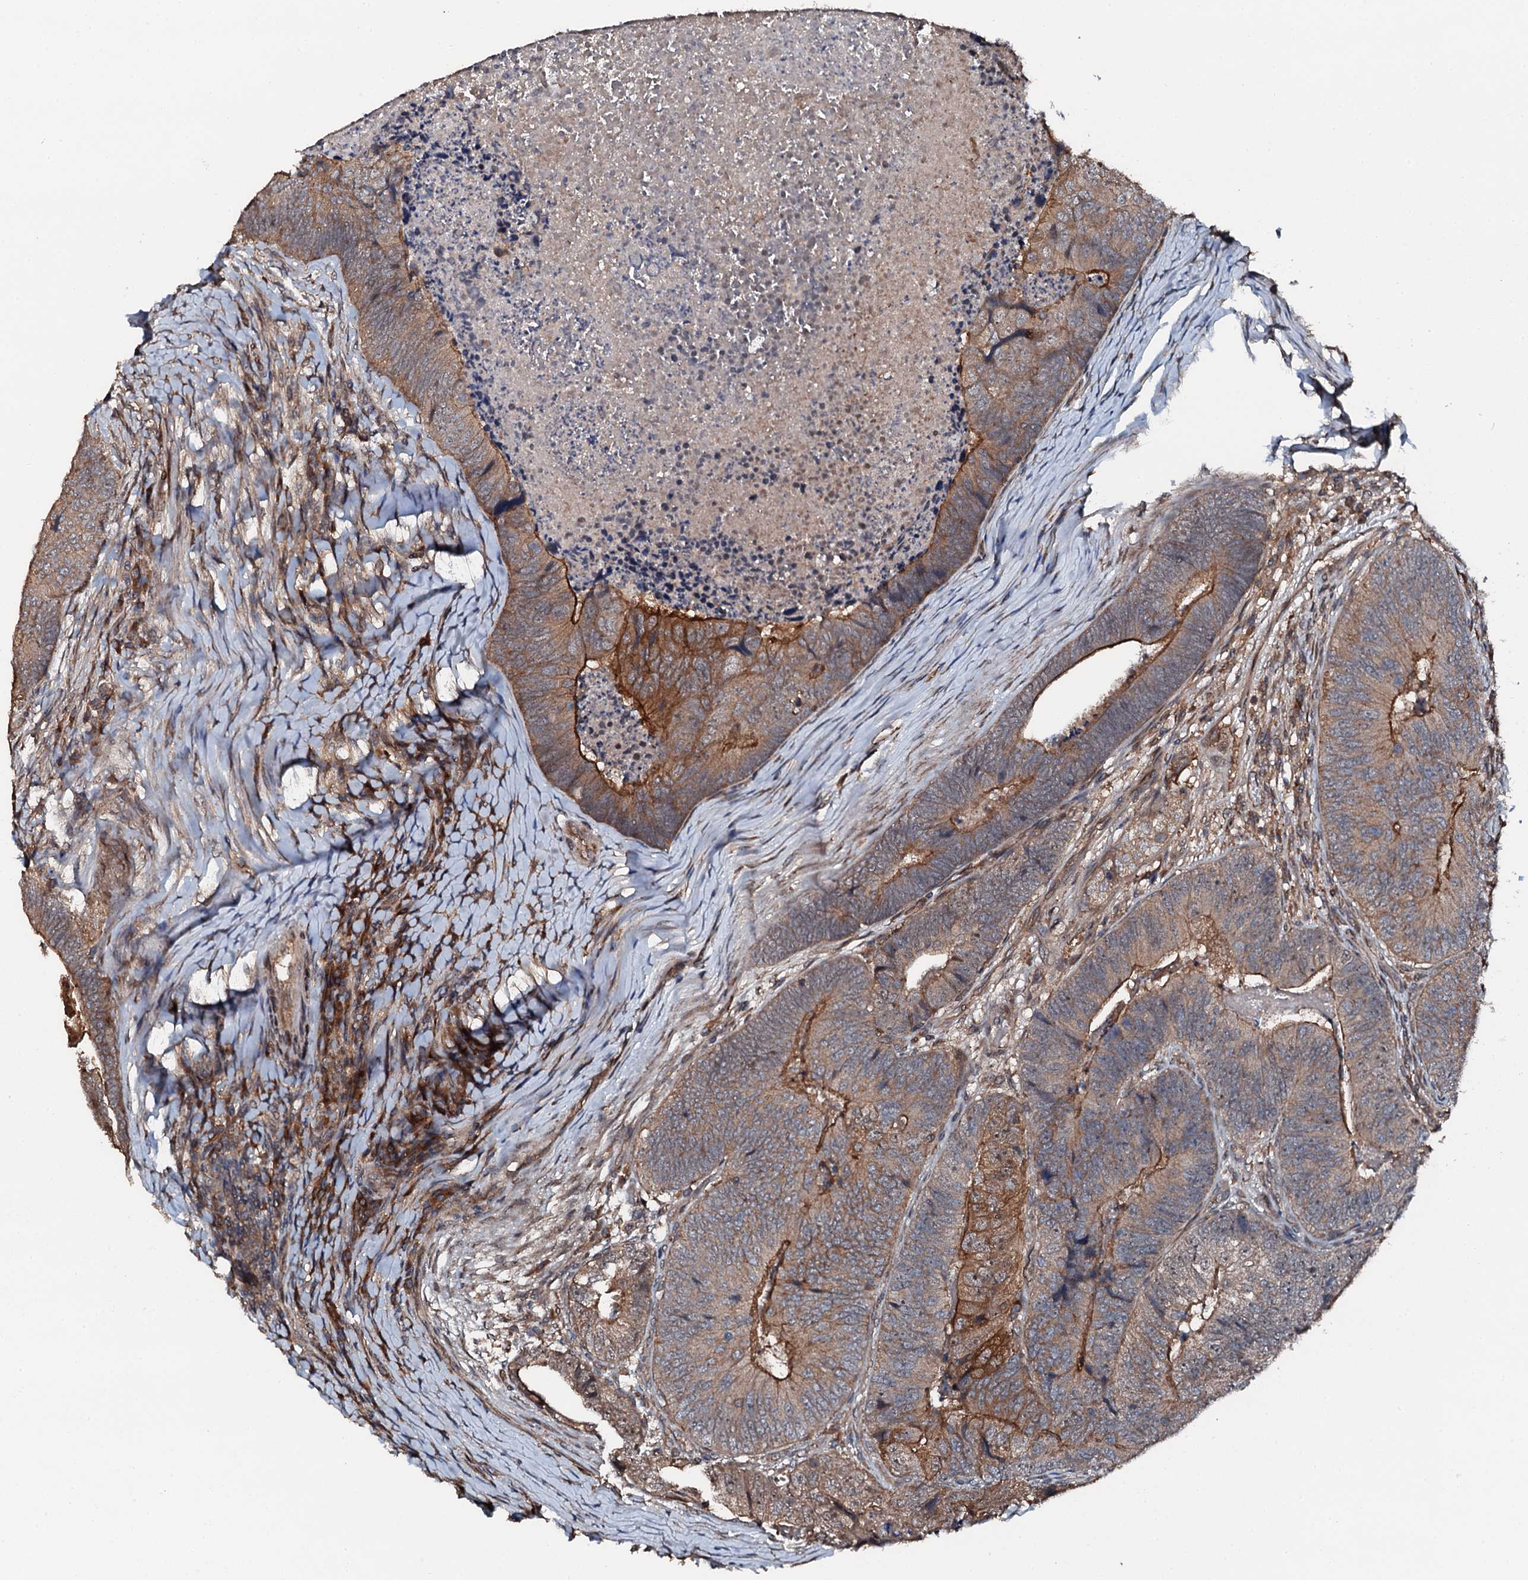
{"staining": {"intensity": "moderate", "quantity": ">75%", "location": "cytoplasmic/membranous"}, "tissue": "colorectal cancer", "cell_type": "Tumor cells", "image_type": "cancer", "snomed": [{"axis": "morphology", "description": "Adenocarcinoma, NOS"}, {"axis": "topography", "description": "Colon"}], "caption": "A brown stain shows moderate cytoplasmic/membranous staining of a protein in colorectal cancer (adenocarcinoma) tumor cells. (brown staining indicates protein expression, while blue staining denotes nuclei).", "gene": "FLYWCH1", "patient": {"sex": "female", "age": 67}}